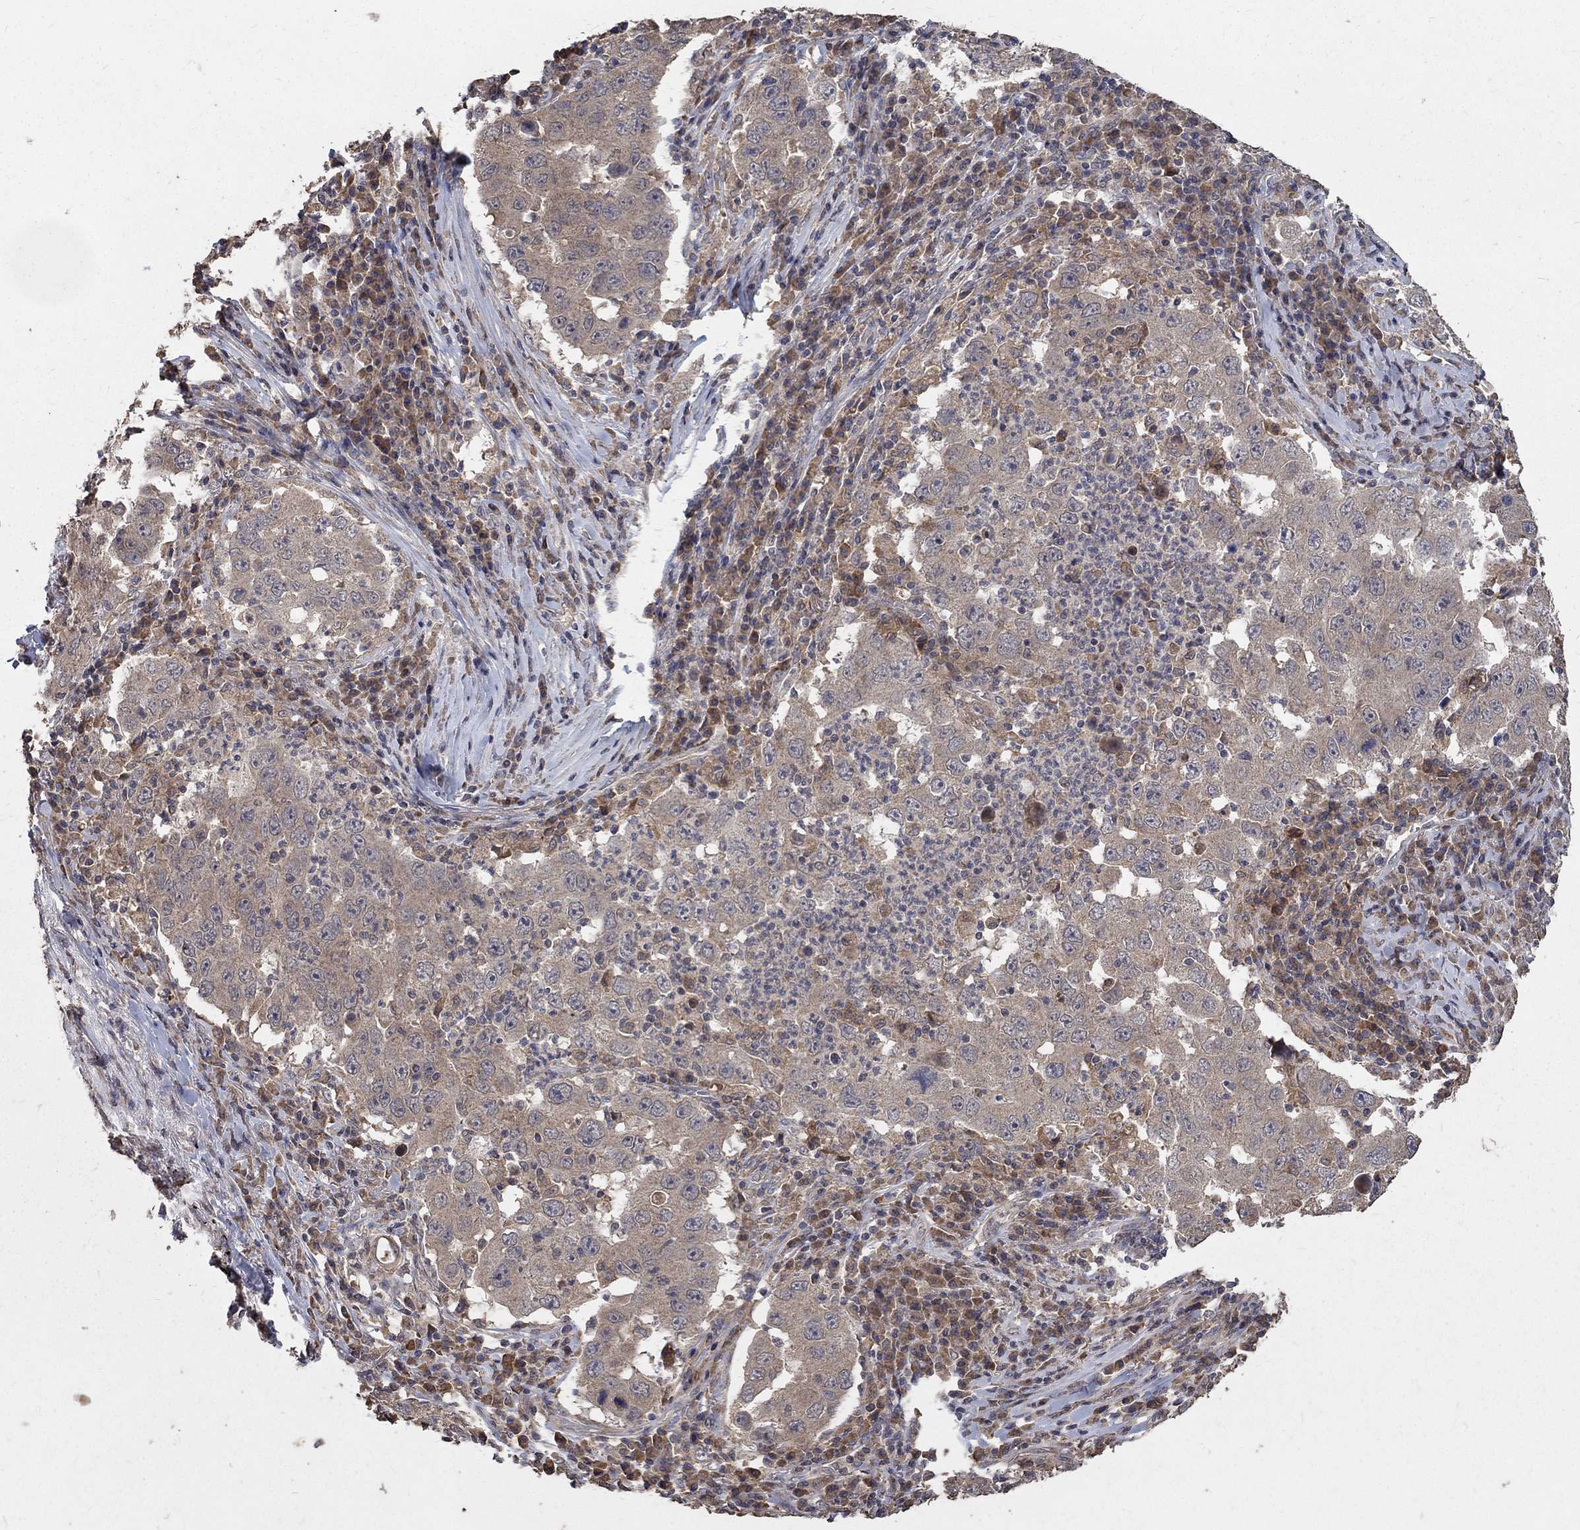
{"staining": {"intensity": "weak", "quantity": "25%-75%", "location": "cytoplasmic/membranous"}, "tissue": "lung cancer", "cell_type": "Tumor cells", "image_type": "cancer", "snomed": [{"axis": "morphology", "description": "Adenocarcinoma, NOS"}, {"axis": "topography", "description": "Lung"}], "caption": "Protein analysis of lung cancer (adenocarcinoma) tissue demonstrates weak cytoplasmic/membranous positivity in about 25%-75% of tumor cells.", "gene": "C17orf75", "patient": {"sex": "male", "age": 73}}